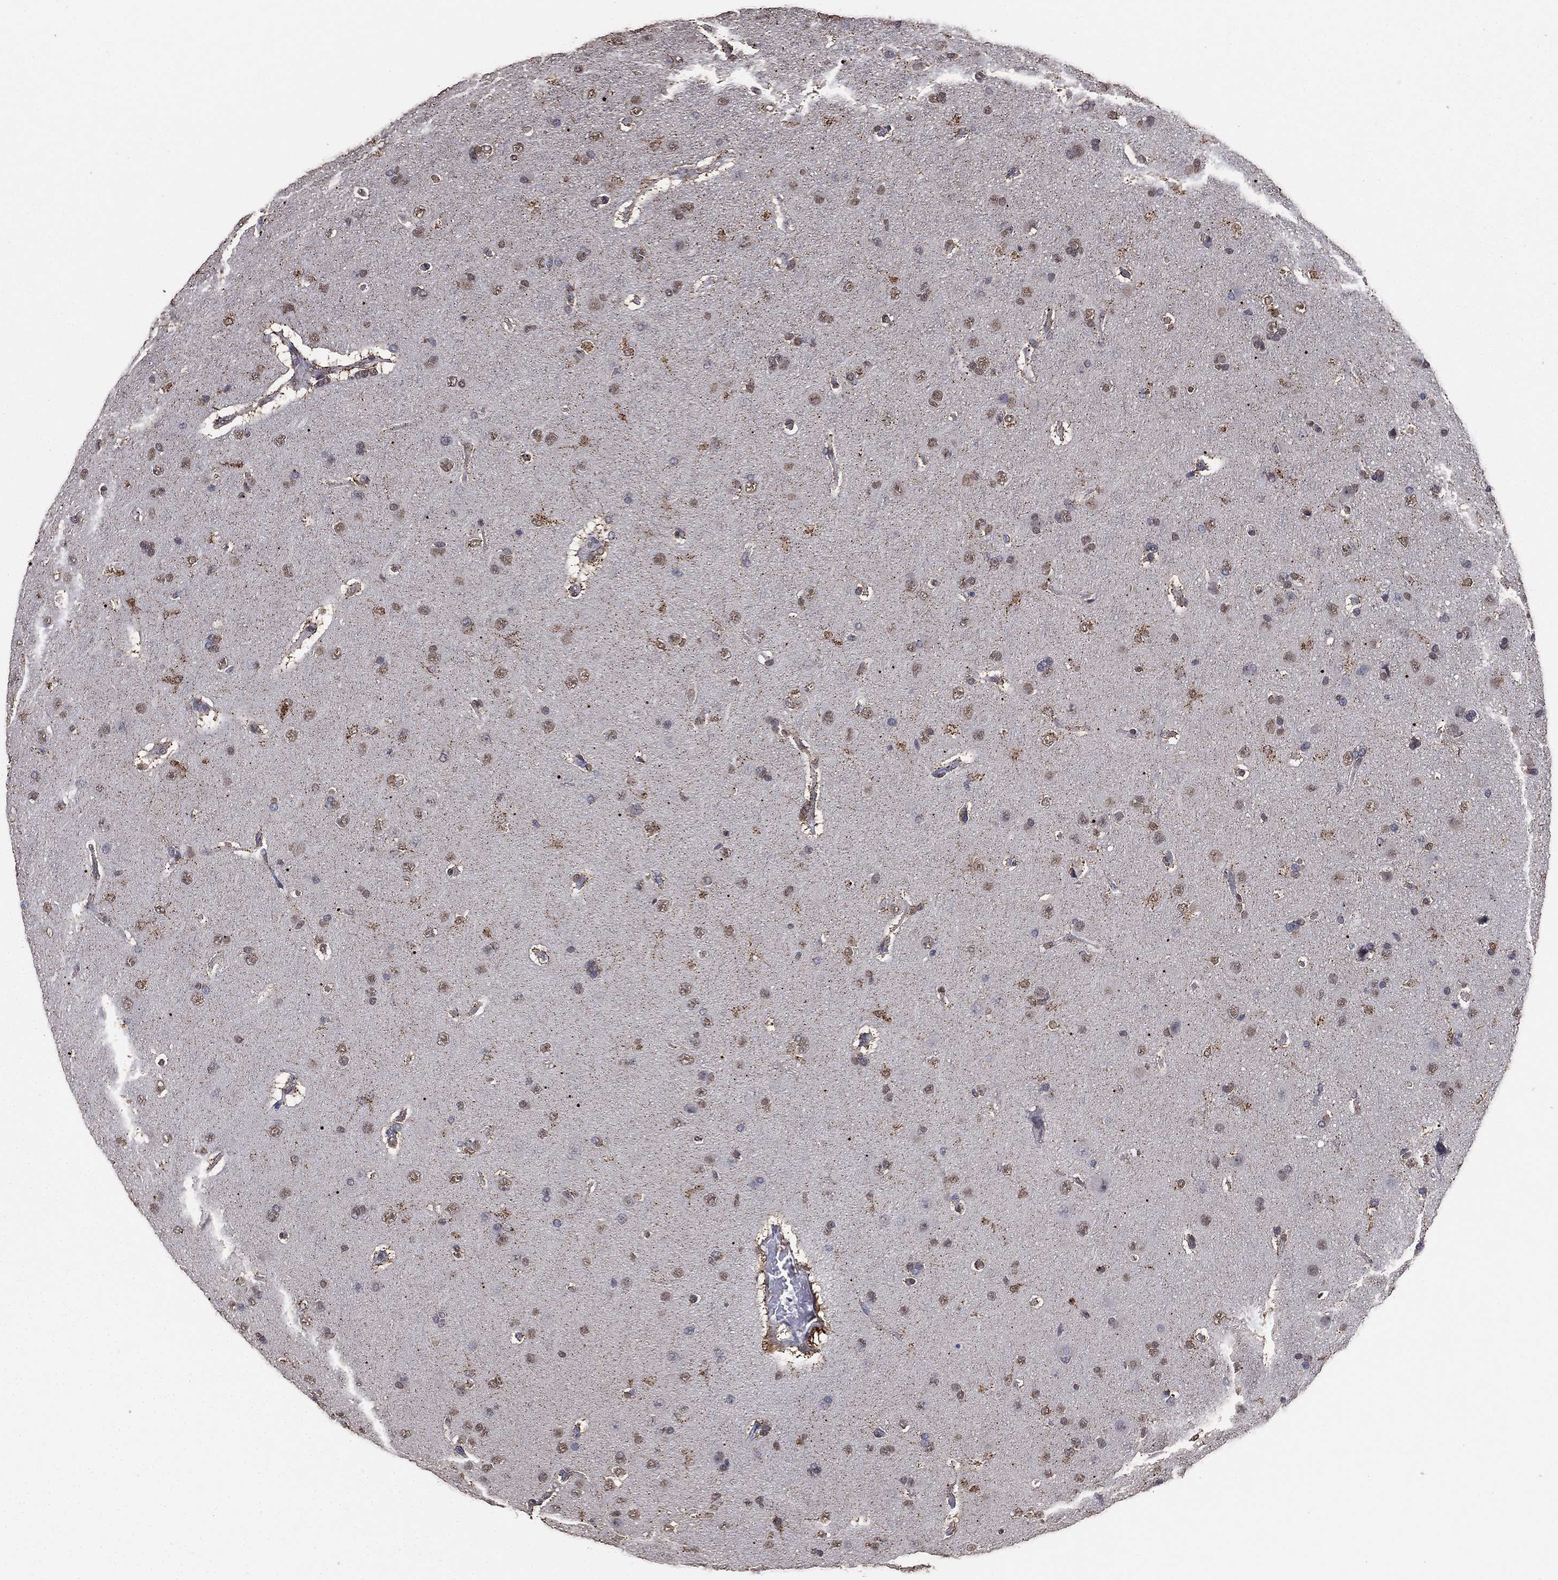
{"staining": {"intensity": "weak", "quantity": "<25%", "location": "nuclear"}, "tissue": "glioma", "cell_type": "Tumor cells", "image_type": "cancer", "snomed": [{"axis": "morphology", "description": "Glioma, malignant, NOS"}, {"axis": "topography", "description": "Cerebral cortex"}], "caption": "This photomicrograph is of glioma stained with IHC to label a protein in brown with the nuclei are counter-stained blue. There is no positivity in tumor cells. (DAB (3,3'-diaminobenzidine) IHC visualized using brightfield microscopy, high magnification).", "gene": "ALDH7A1", "patient": {"sex": "male", "age": 58}}